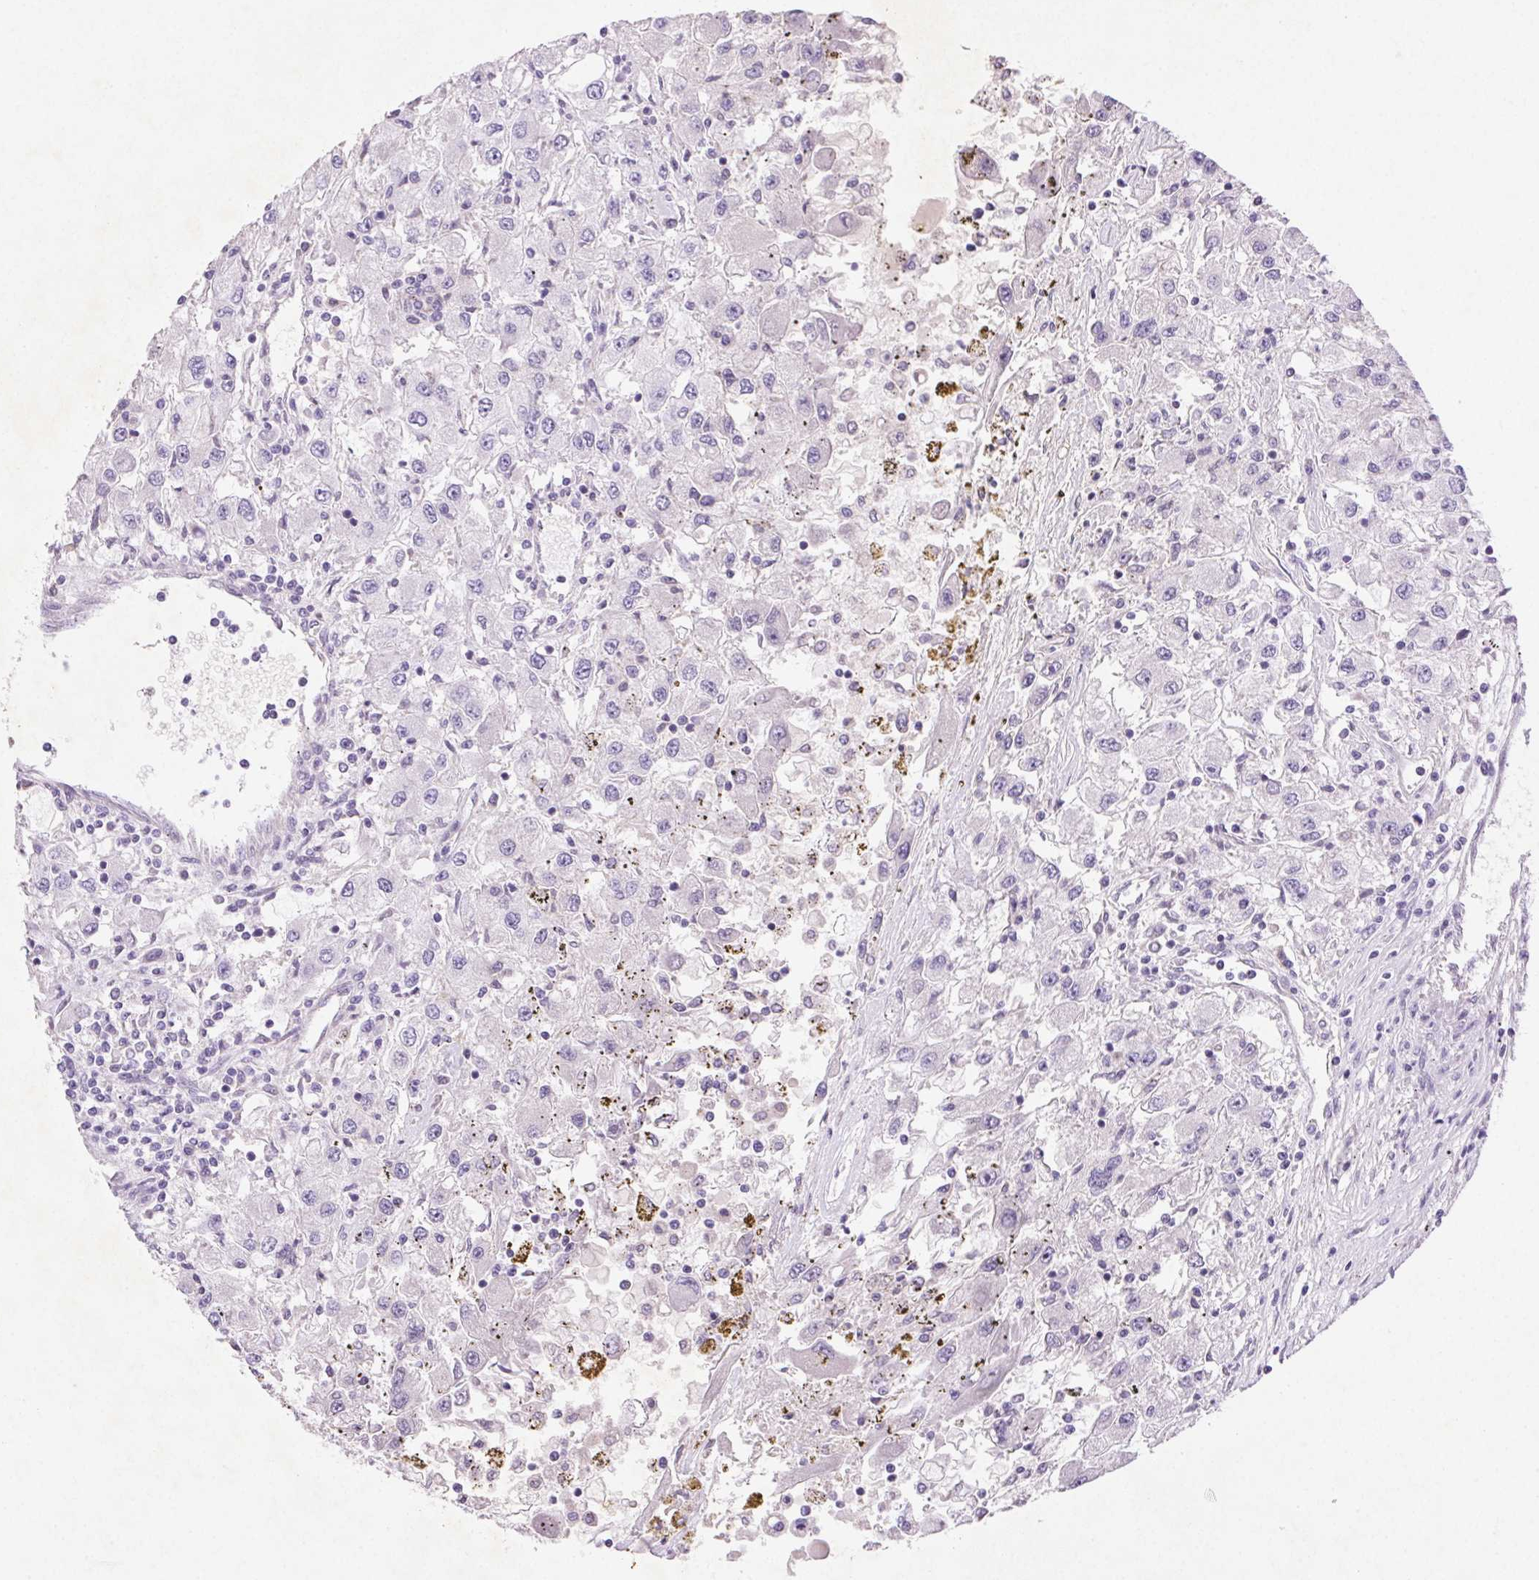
{"staining": {"intensity": "negative", "quantity": "none", "location": "none"}, "tissue": "renal cancer", "cell_type": "Tumor cells", "image_type": "cancer", "snomed": [{"axis": "morphology", "description": "Adenocarcinoma, NOS"}, {"axis": "topography", "description": "Kidney"}], "caption": "DAB (3,3'-diaminobenzidine) immunohistochemical staining of human adenocarcinoma (renal) shows no significant expression in tumor cells.", "gene": "ARHGAP11B", "patient": {"sex": "female", "age": 67}}